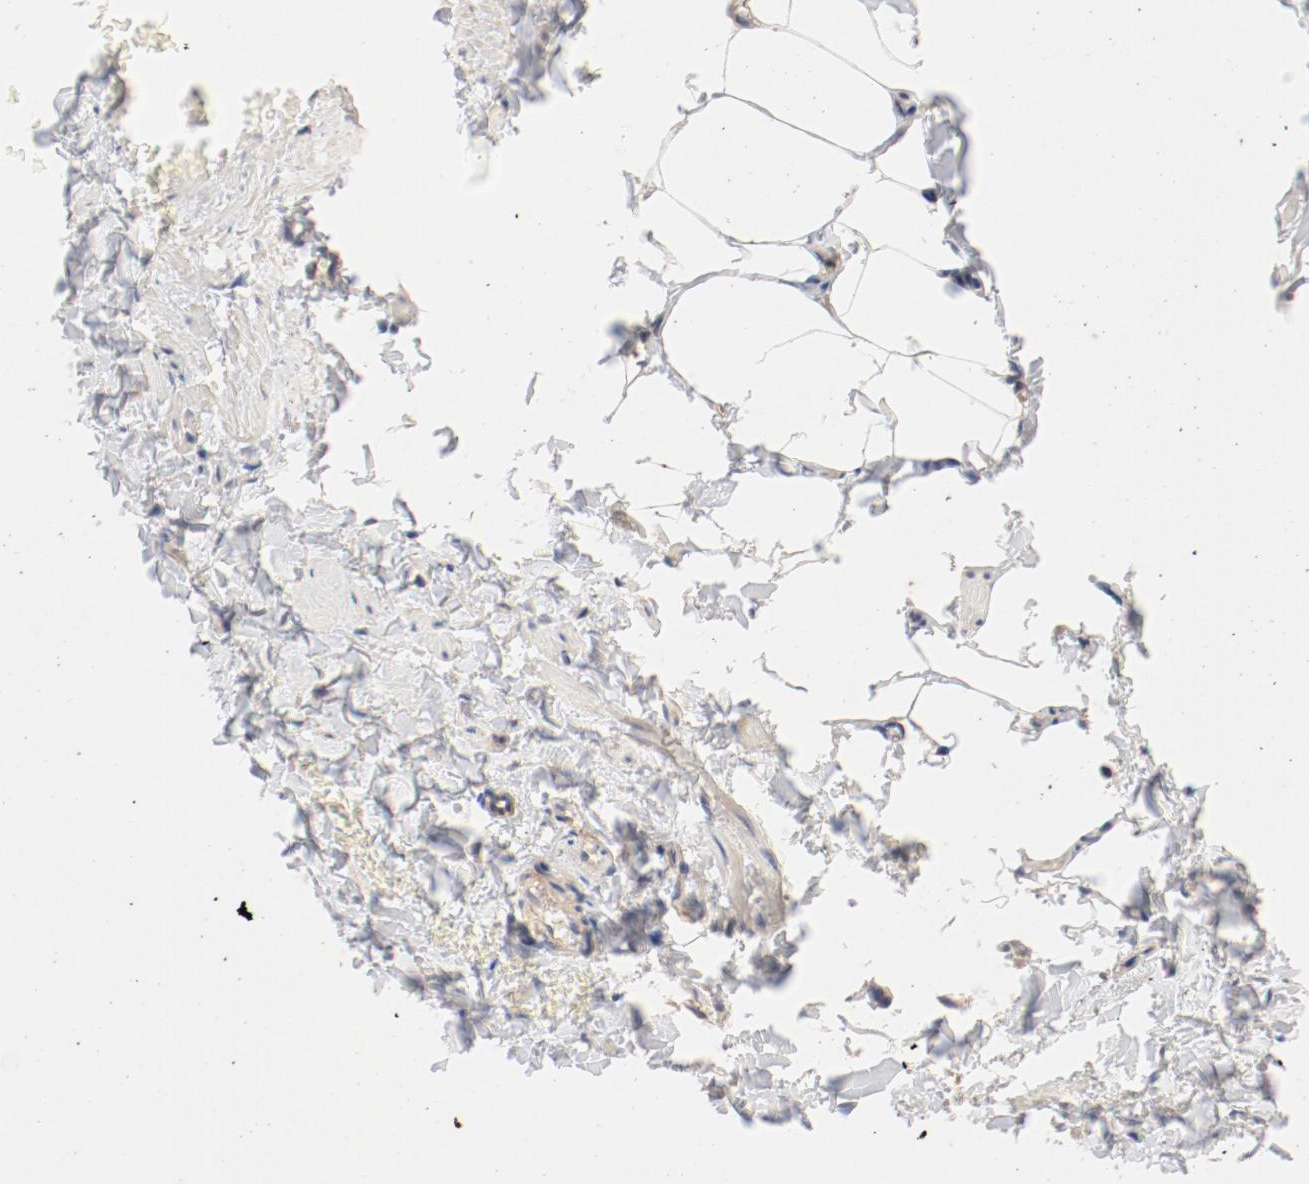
{"staining": {"intensity": "weak", "quantity": "25%-75%", "location": "cytoplasmic/membranous"}, "tissue": "adipose tissue", "cell_type": "Adipocytes", "image_type": "normal", "snomed": [{"axis": "morphology", "description": "Normal tissue, NOS"}, {"axis": "topography", "description": "Vascular tissue"}], "caption": "Weak cytoplasmic/membranous positivity for a protein is present in approximately 25%-75% of adipocytes of benign adipose tissue using IHC.", "gene": "UBE2J1", "patient": {"sex": "male", "age": 41}}